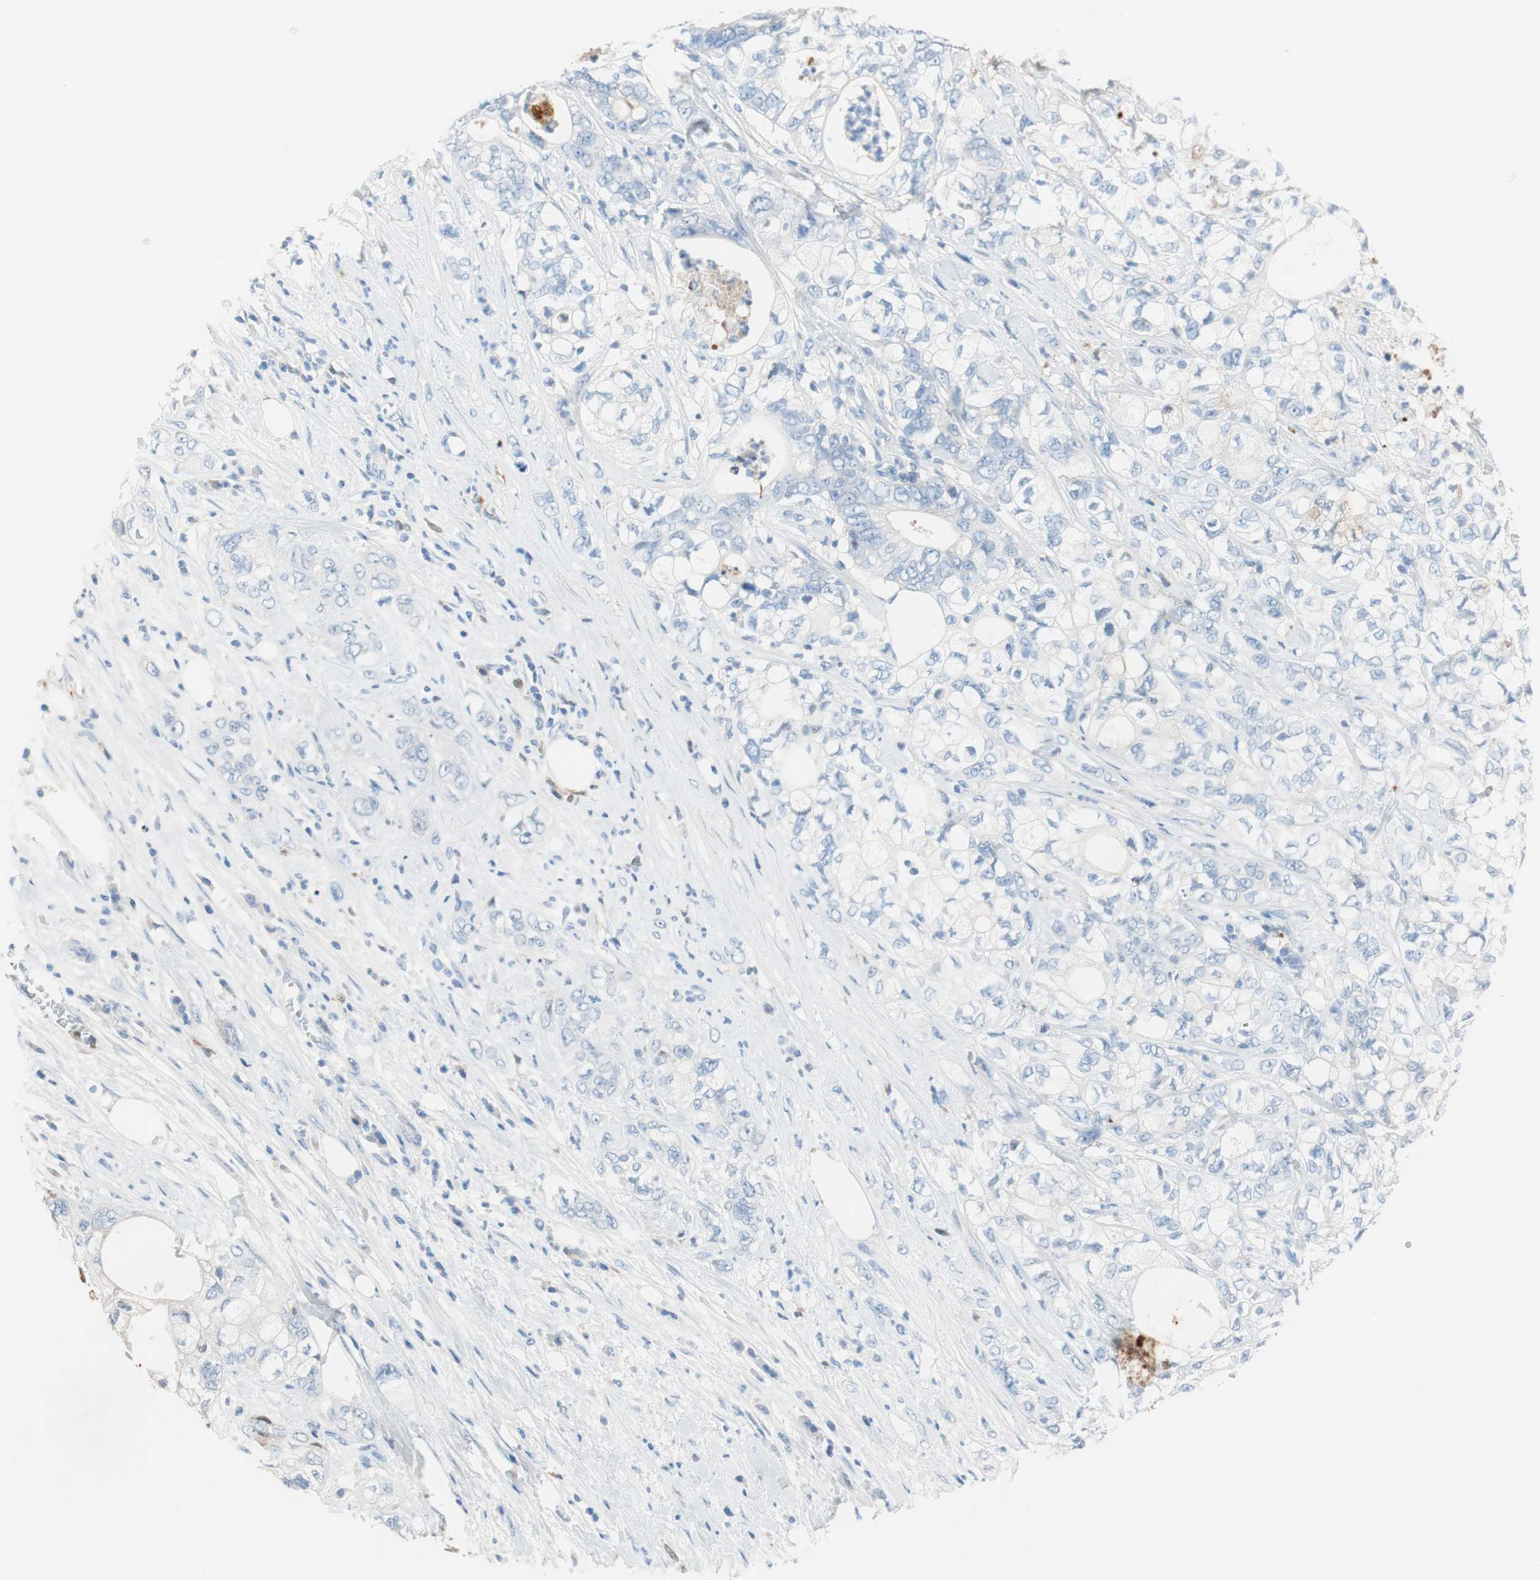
{"staining": {"intensity": "negative", "quantity": "none", "location": "none"}, "tissue": "pancreatic cancer", "cell_type": "Tumor cells", "image_type": "cancer", "snomed": [{"axis": "morphology", "description": "Adenocarcinoma, NOS"}, {"axis": "topography", "description": "Pancreas"}], "caption": "A photomicrograph of pancreatic cancer (adenocarcinoma) stained for a protein exhibits no brown staining in tumor cells. (DAB (3,3'-diaminobenzidine) immunohistochemistry with hematoxylin counter stain).", "gene": "RBP4", "patient": {"sex": "male", "age": 70}}